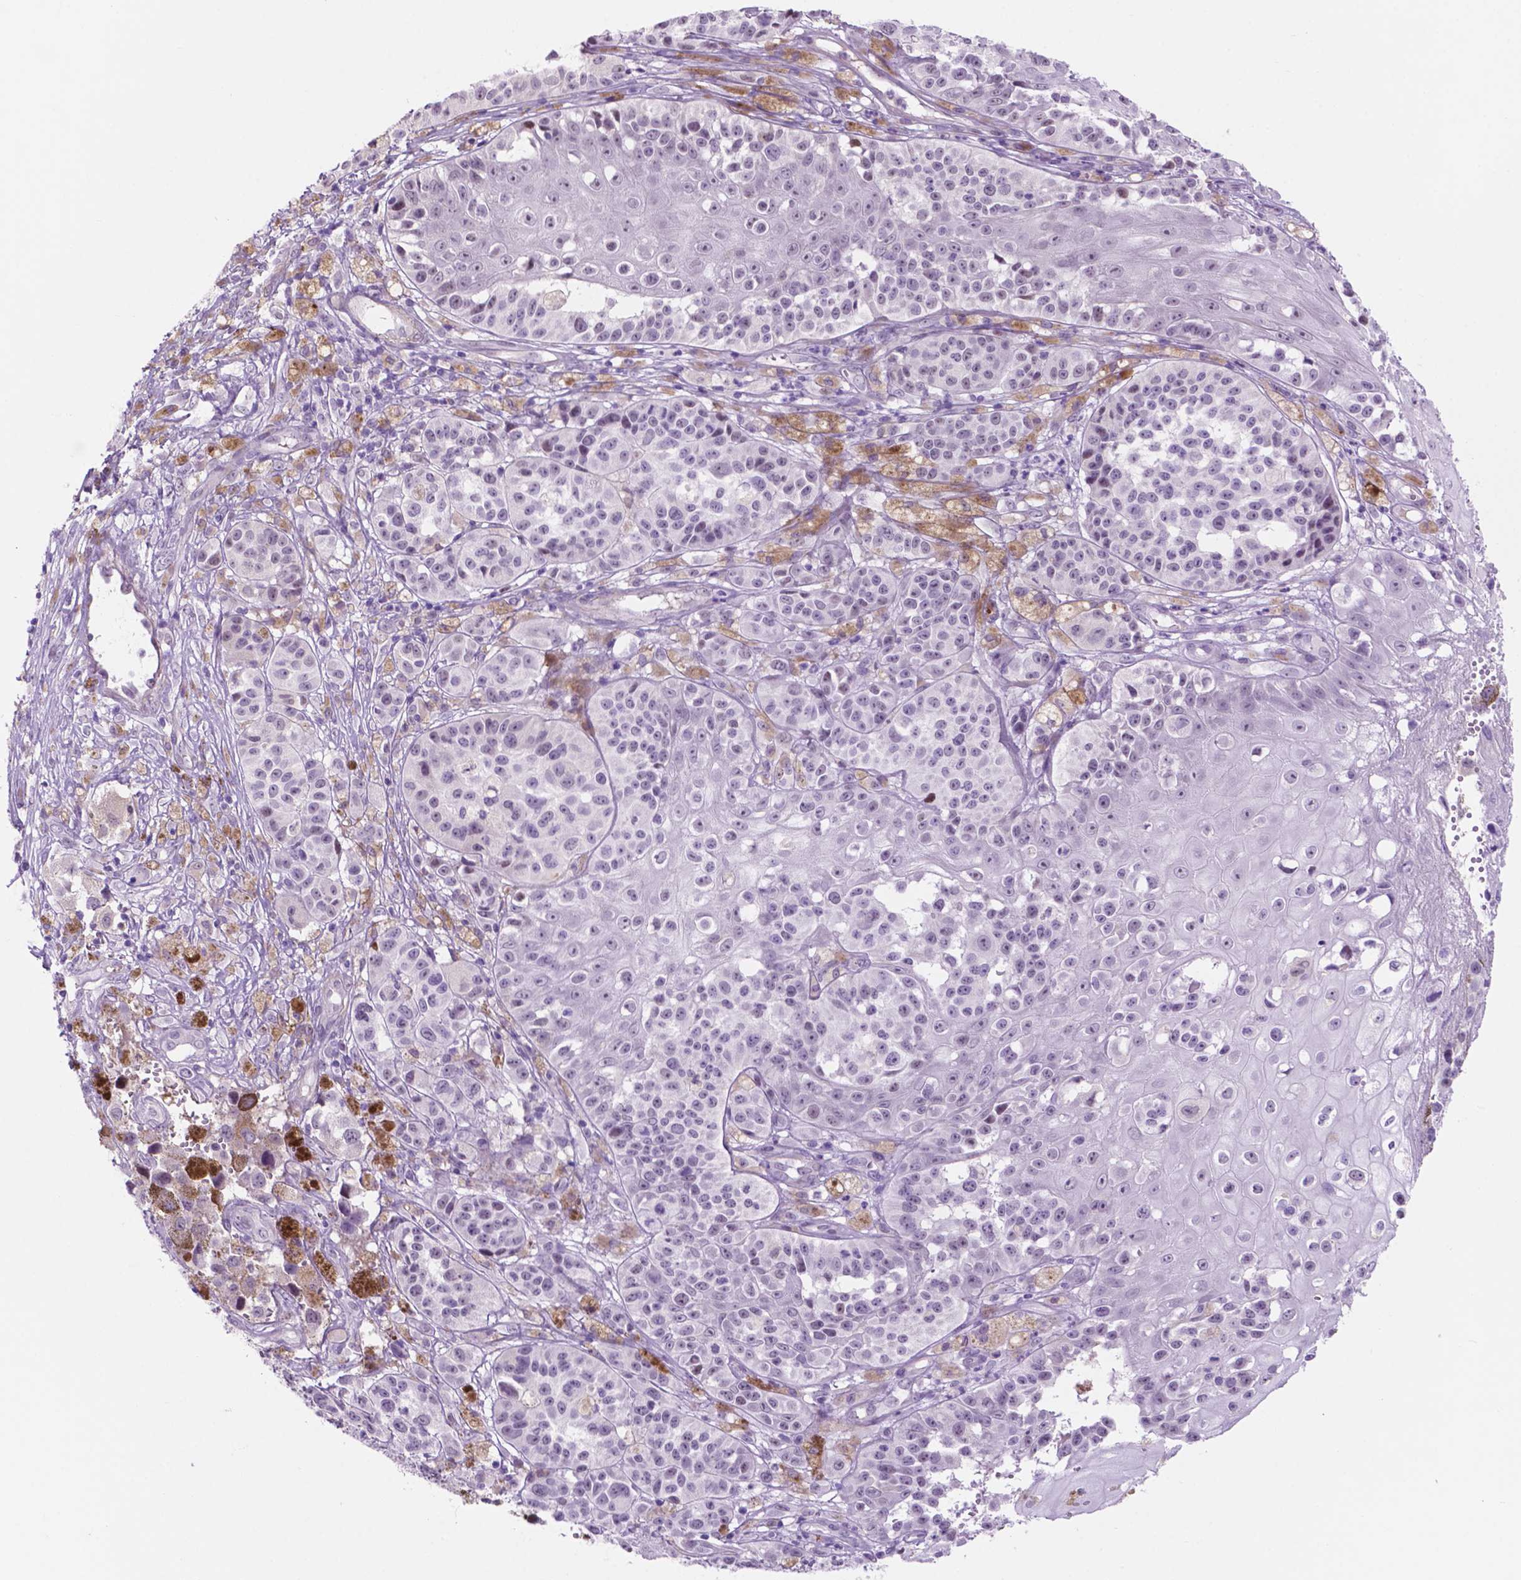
{"staining": {"intensity": "negative", "quantity": "none", "location": "none"}, "tissue": "melanoma", "cell_type": "Tumor cells", "image_type": "cancer", "snomed": [{"axis": "morphology", "description": "Malignant melanoma, NOS"}, {"axis": "topography", "description": "Skin"}], "caption": "High power microscopy micrograph of an immunohistochemistry (IHC) micrograph of melanoma, revealing no significant expression in tumor cells.", "gene": "ACY3", "patient": {"sex": "female", "age": 58}}